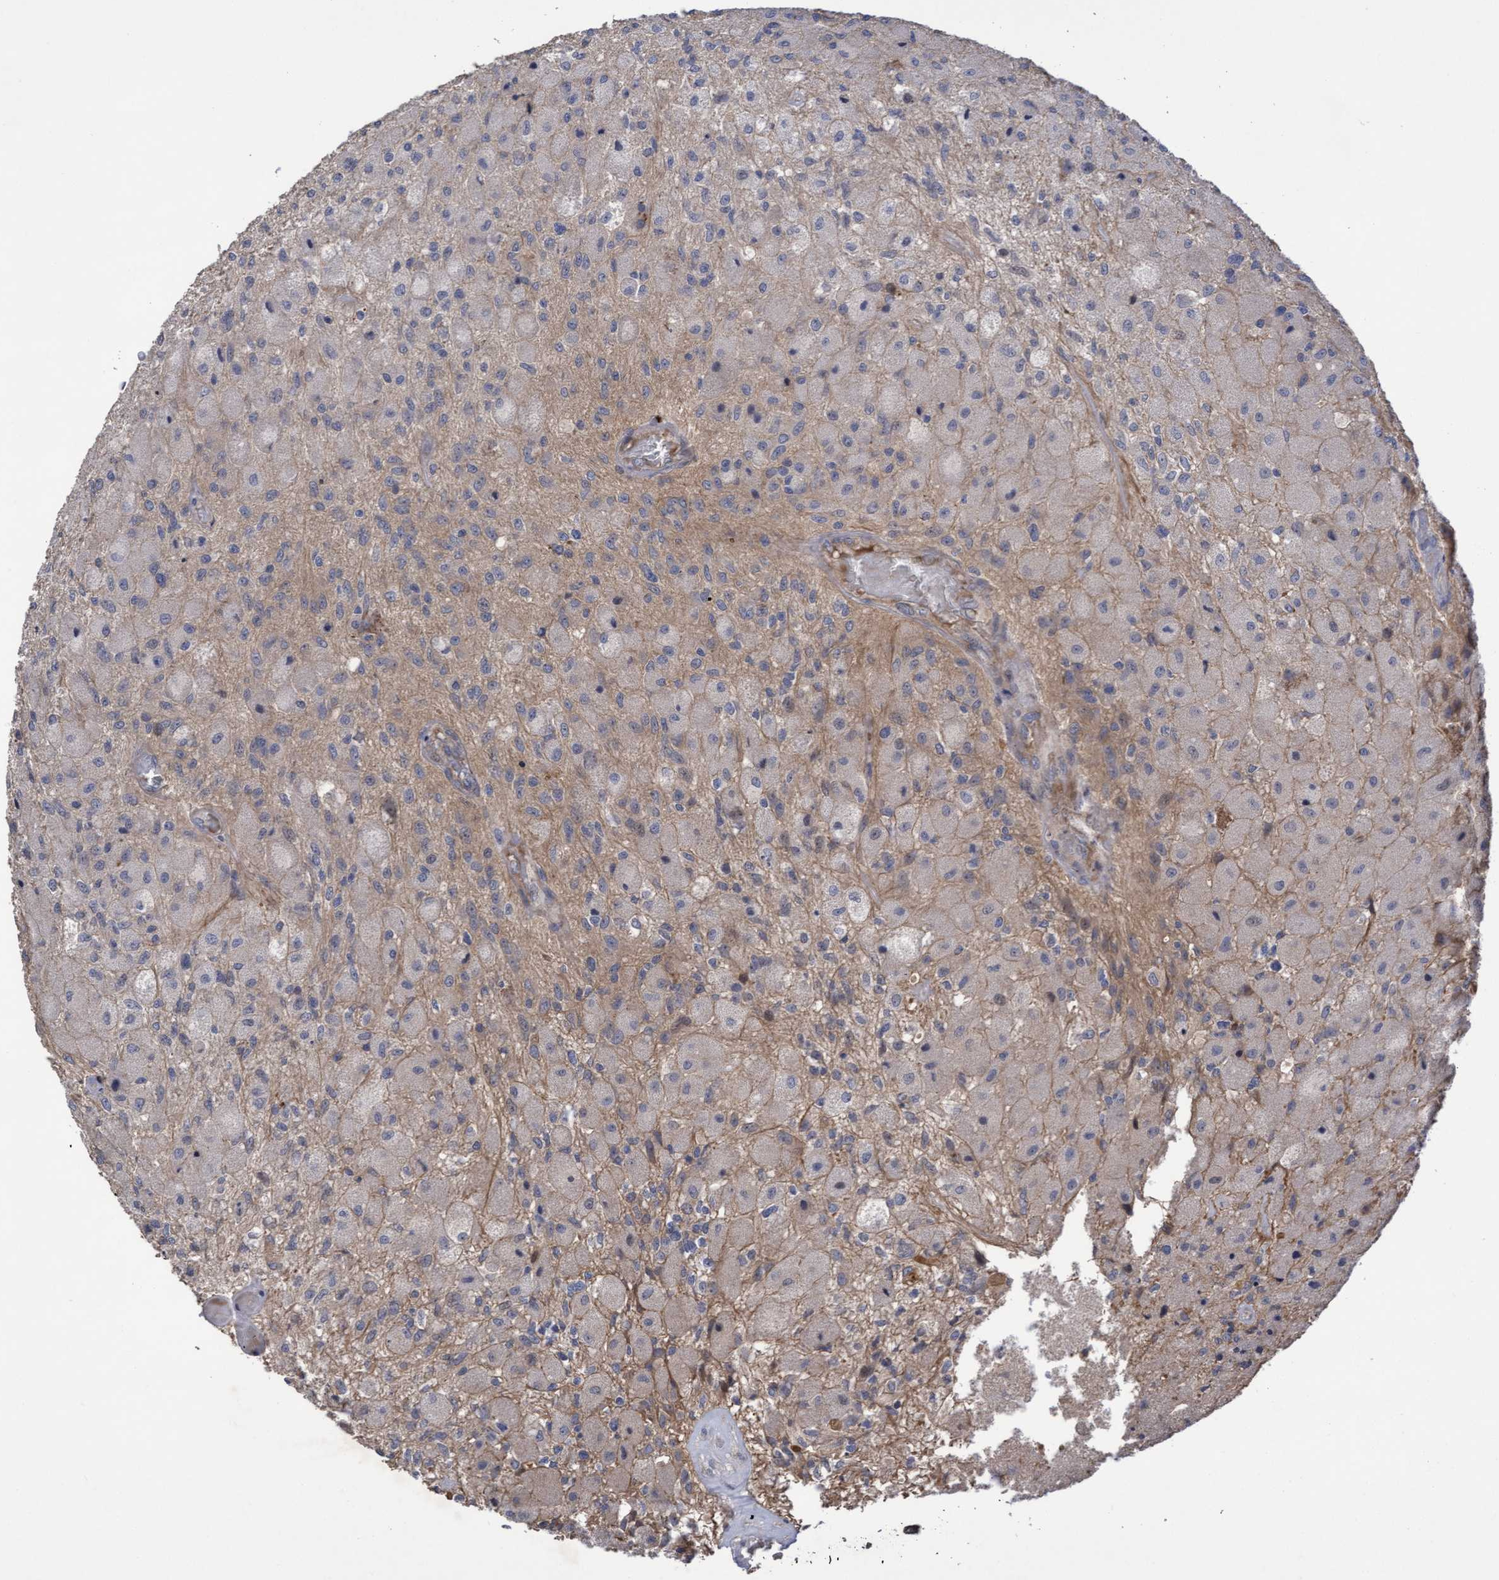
{"staining": {"intensity": "negative", "quantity": "none", "location": "none"}, "tissue": "glioma", "cell_type": "Tumor cells", "image_type": "cancer", "snomed": [{"axis": "morphology", "description": "Normal tissue, NOS"}, {"axis": "morphology", "description": "Glioma, malignant, High grade"}, {"axis": "topography", "description": "Cerebral cortex"}], "caption": "Immunohistochemistry histopathology image of human malignant glioma (high-grade) stained for a protein (brown), which demonstrates no expression in tumor cells.", "gene": "COBL", "patient": {"sex": "male", "age": 77}}